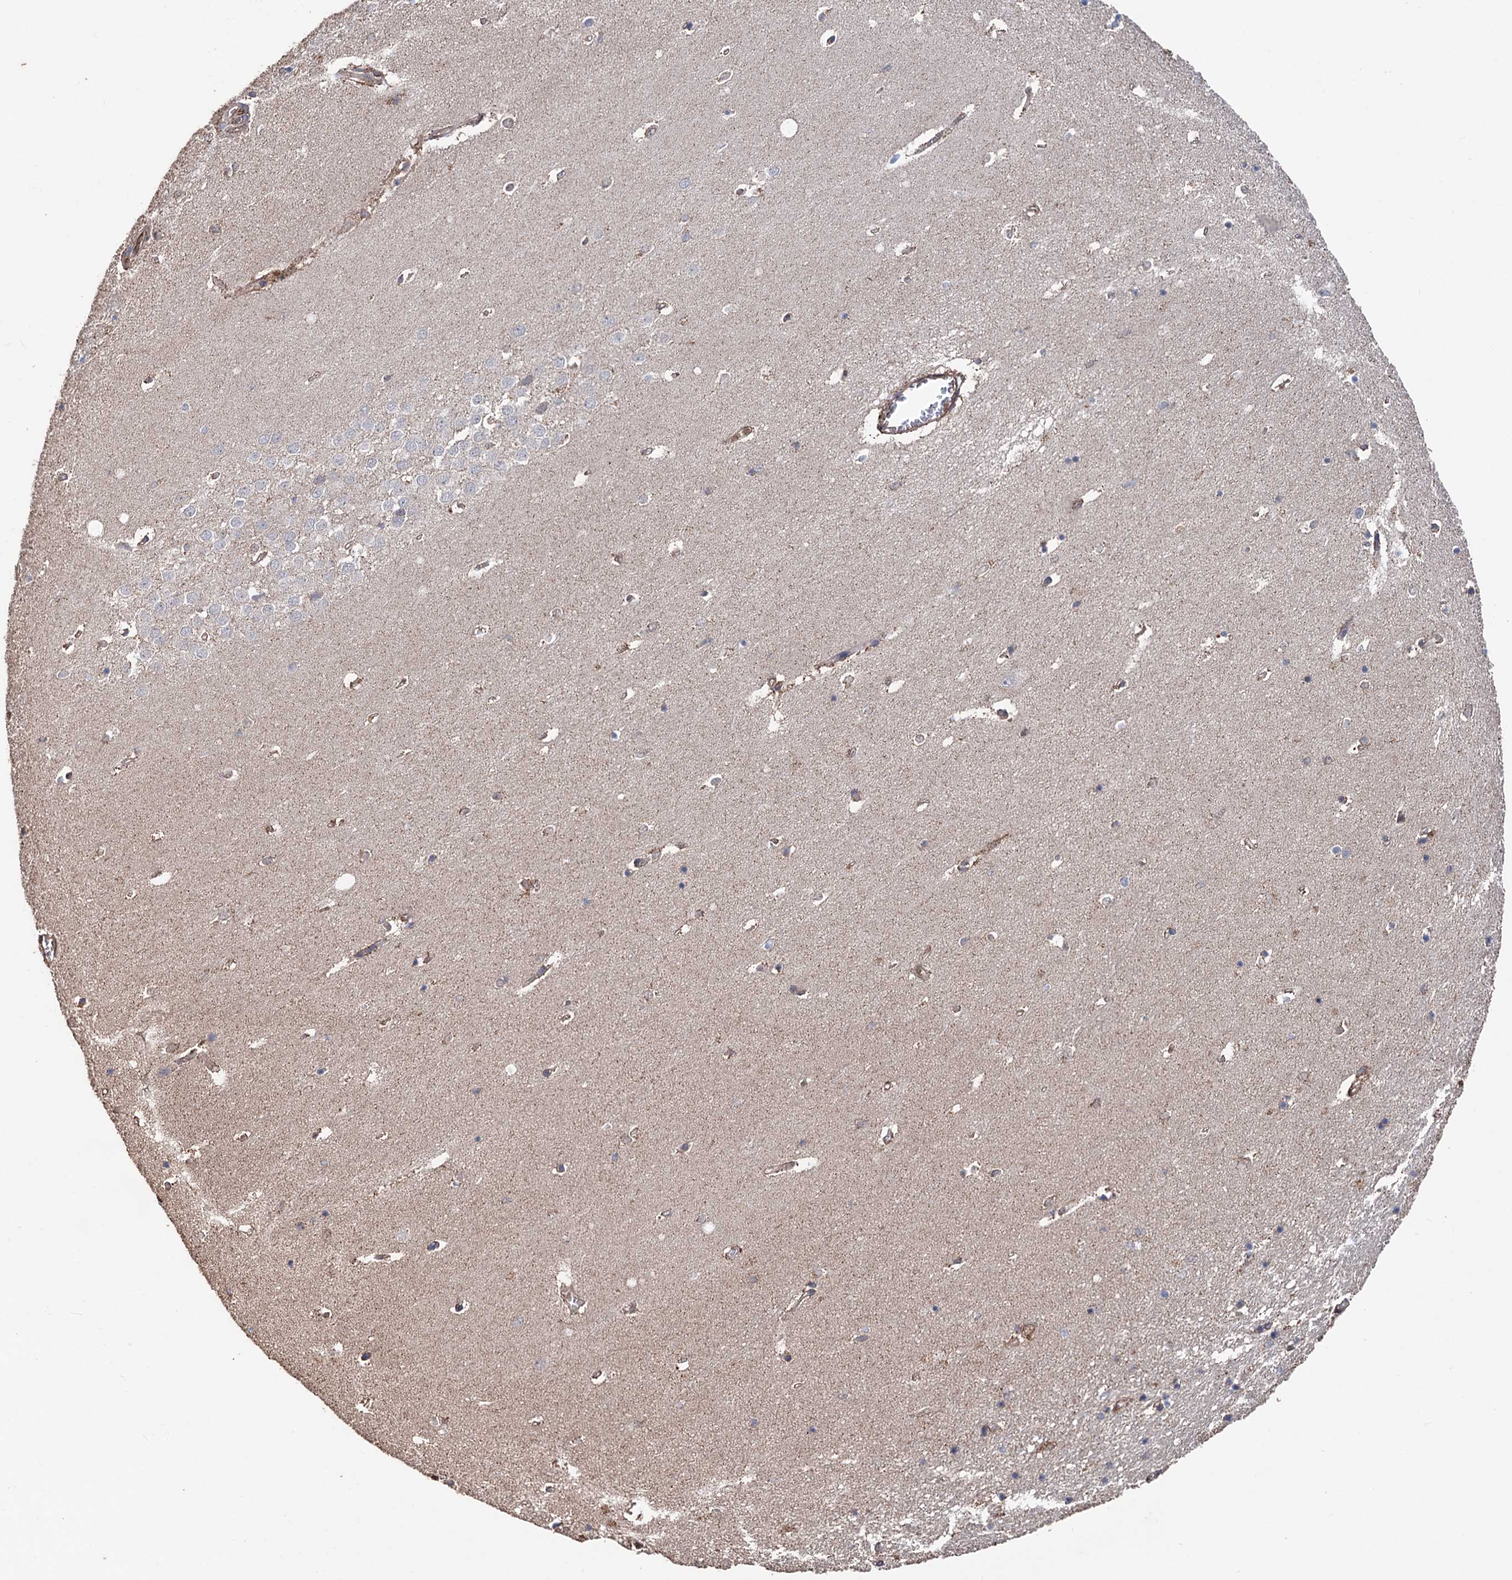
{"staining": {"intensity": "negative", "quantity": "none", "location": "none"}, "tissue": "hippocampus", "cell_type": "Glial cells", "image_type": "normal", "snomed": [{"axis": "morphology", "description": "Normal tissue, NOS"}, {"axis": "topography", "description": "Hippocampus"}], "caption": "This photomicrograph is of normal hippocampus stained with immunohistochemistry to label a protein in brown with the nuclei are counter-stained blue. There is no positivity in glial cells. (IHC, brightfield microscopy, high magnification).", "gene": "STING1", "patient": {"sex": "female", "age": 64}}